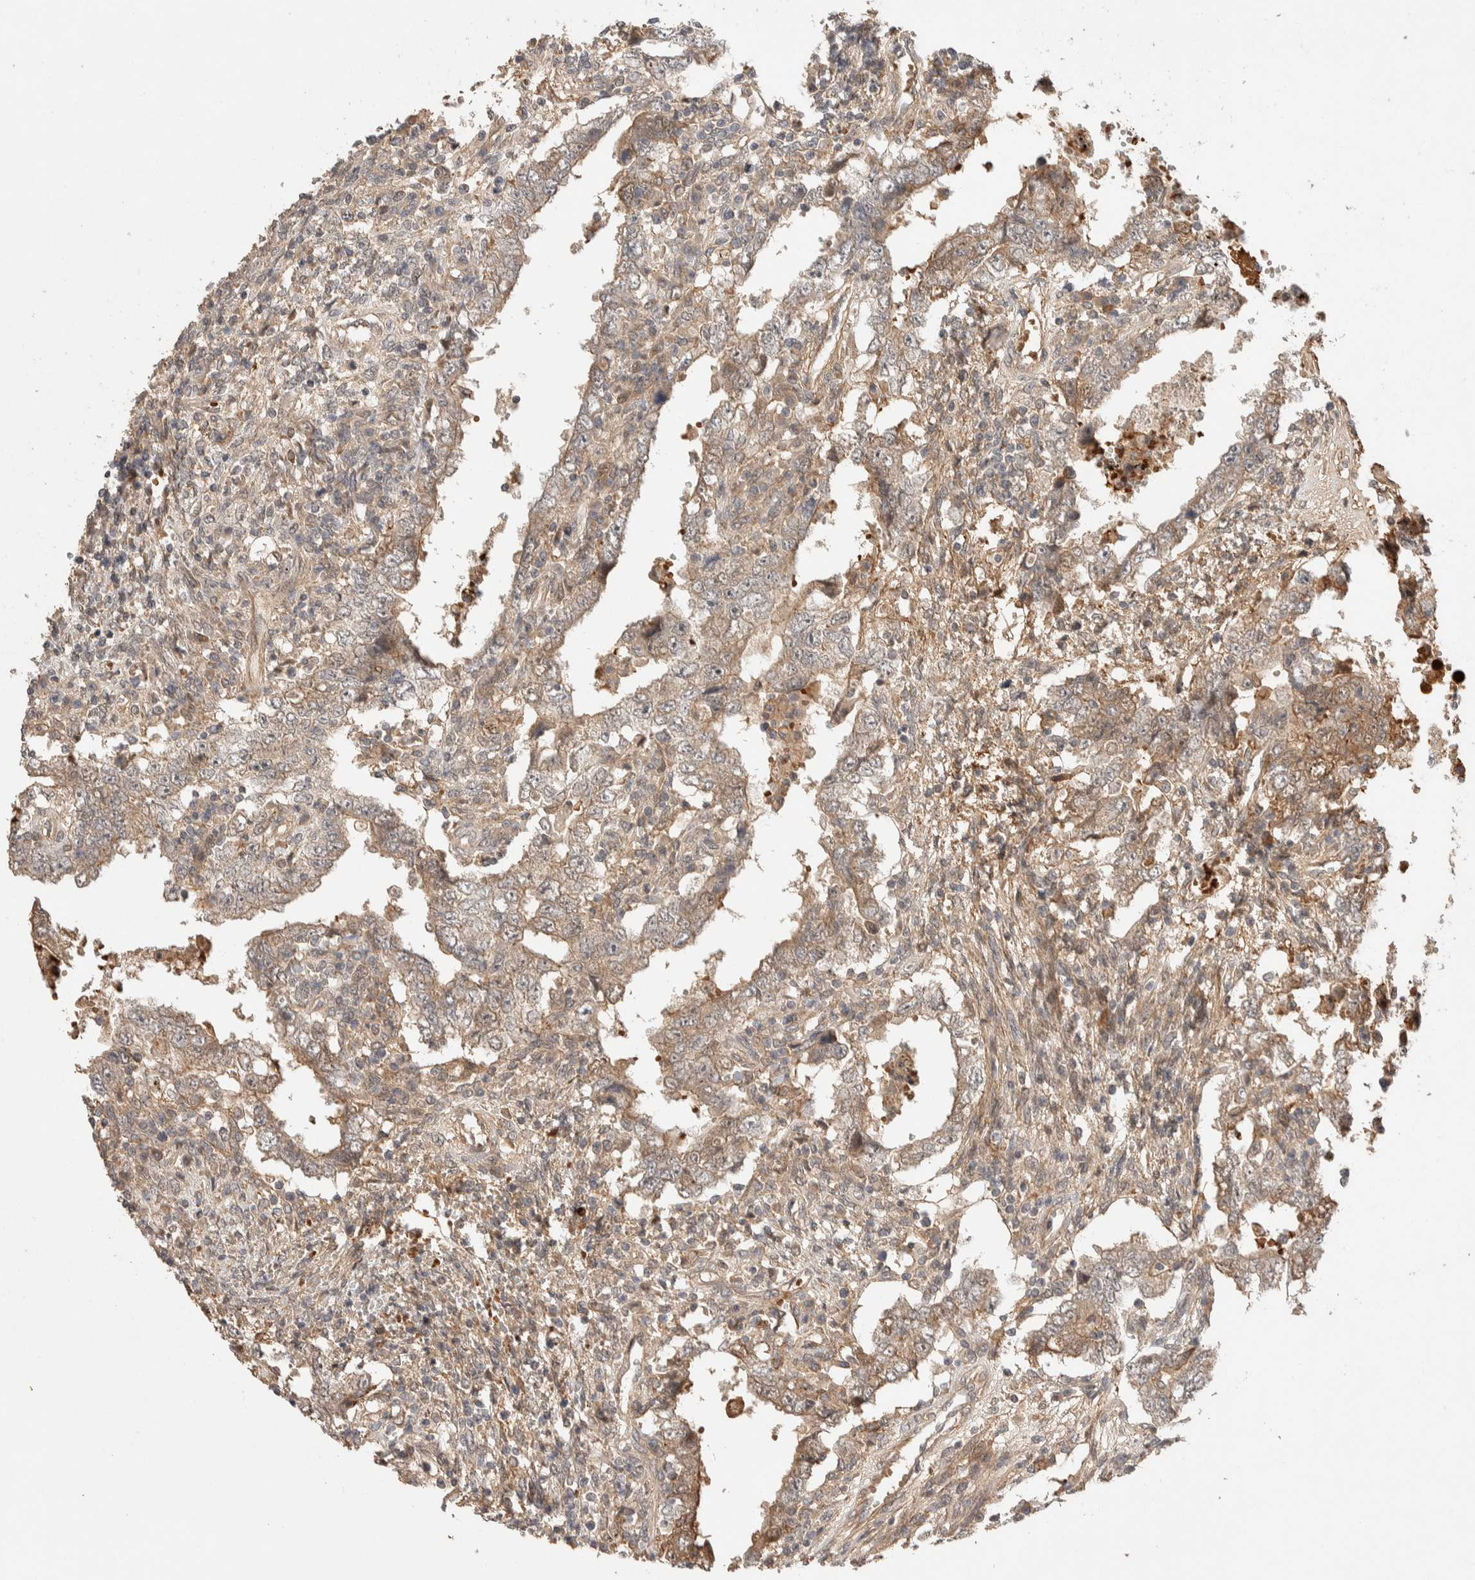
{"staining": {"intensity": "weak", "quantity": ">75%", "location": "cytoplasmic/membranous"}, "tissue": "testis cancer", "cell_type": "Tumor cells", "image_type": "cancer", "snomed": [{"axis": "morphology", "description": "Carcinoma, Embryonal, NOS"}, {"axis": "topography", "description": "Testis"}], "caption": "The immunohistochemical stain labels weak cytoplasmic/membranous positivity in tumor cells of testis cancer (embryonal carcinoma) tissue.", "gene": "CASK", "patient": {"sex": "male", "age": 26}}